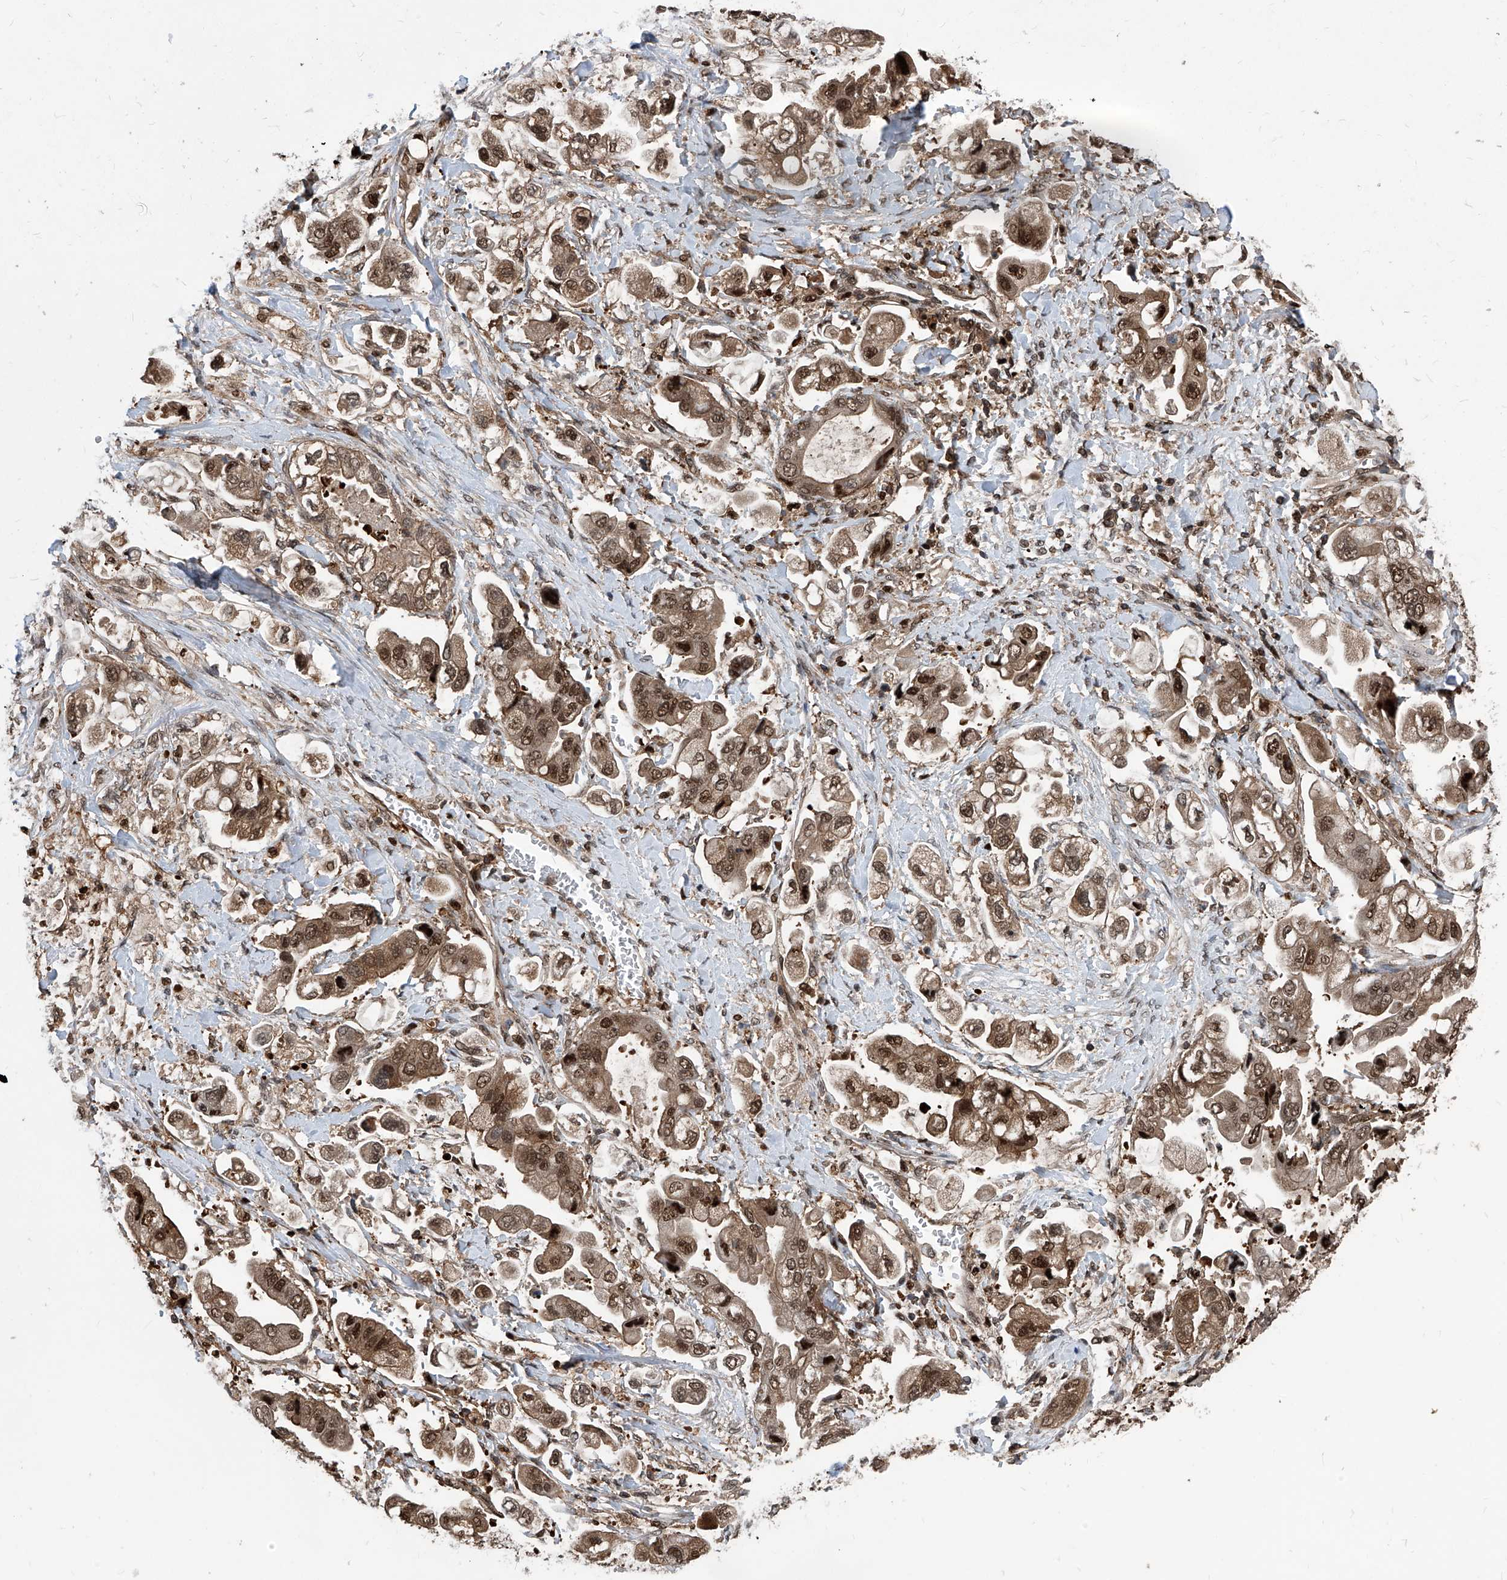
{"staining": {"intensity": "strong", "quantity": "25%-75%", "location": "nuclear"}, "tissue": "stomach cancer", "cell_type": "Tumor cells", "image_type": "cancer", "snomed": [{"axis": "morphology", "description": "Adenocarcinoma, NOS"}, {"axis": "topography", "description": "Stomach"}], "caption": "The immunohistochemical stain shows strong nuclear expression in tumor cells of stomach adenocarcinoma tissue.", "gene": "PSMB1", "patient": {"sex": "male", "age": 62}}